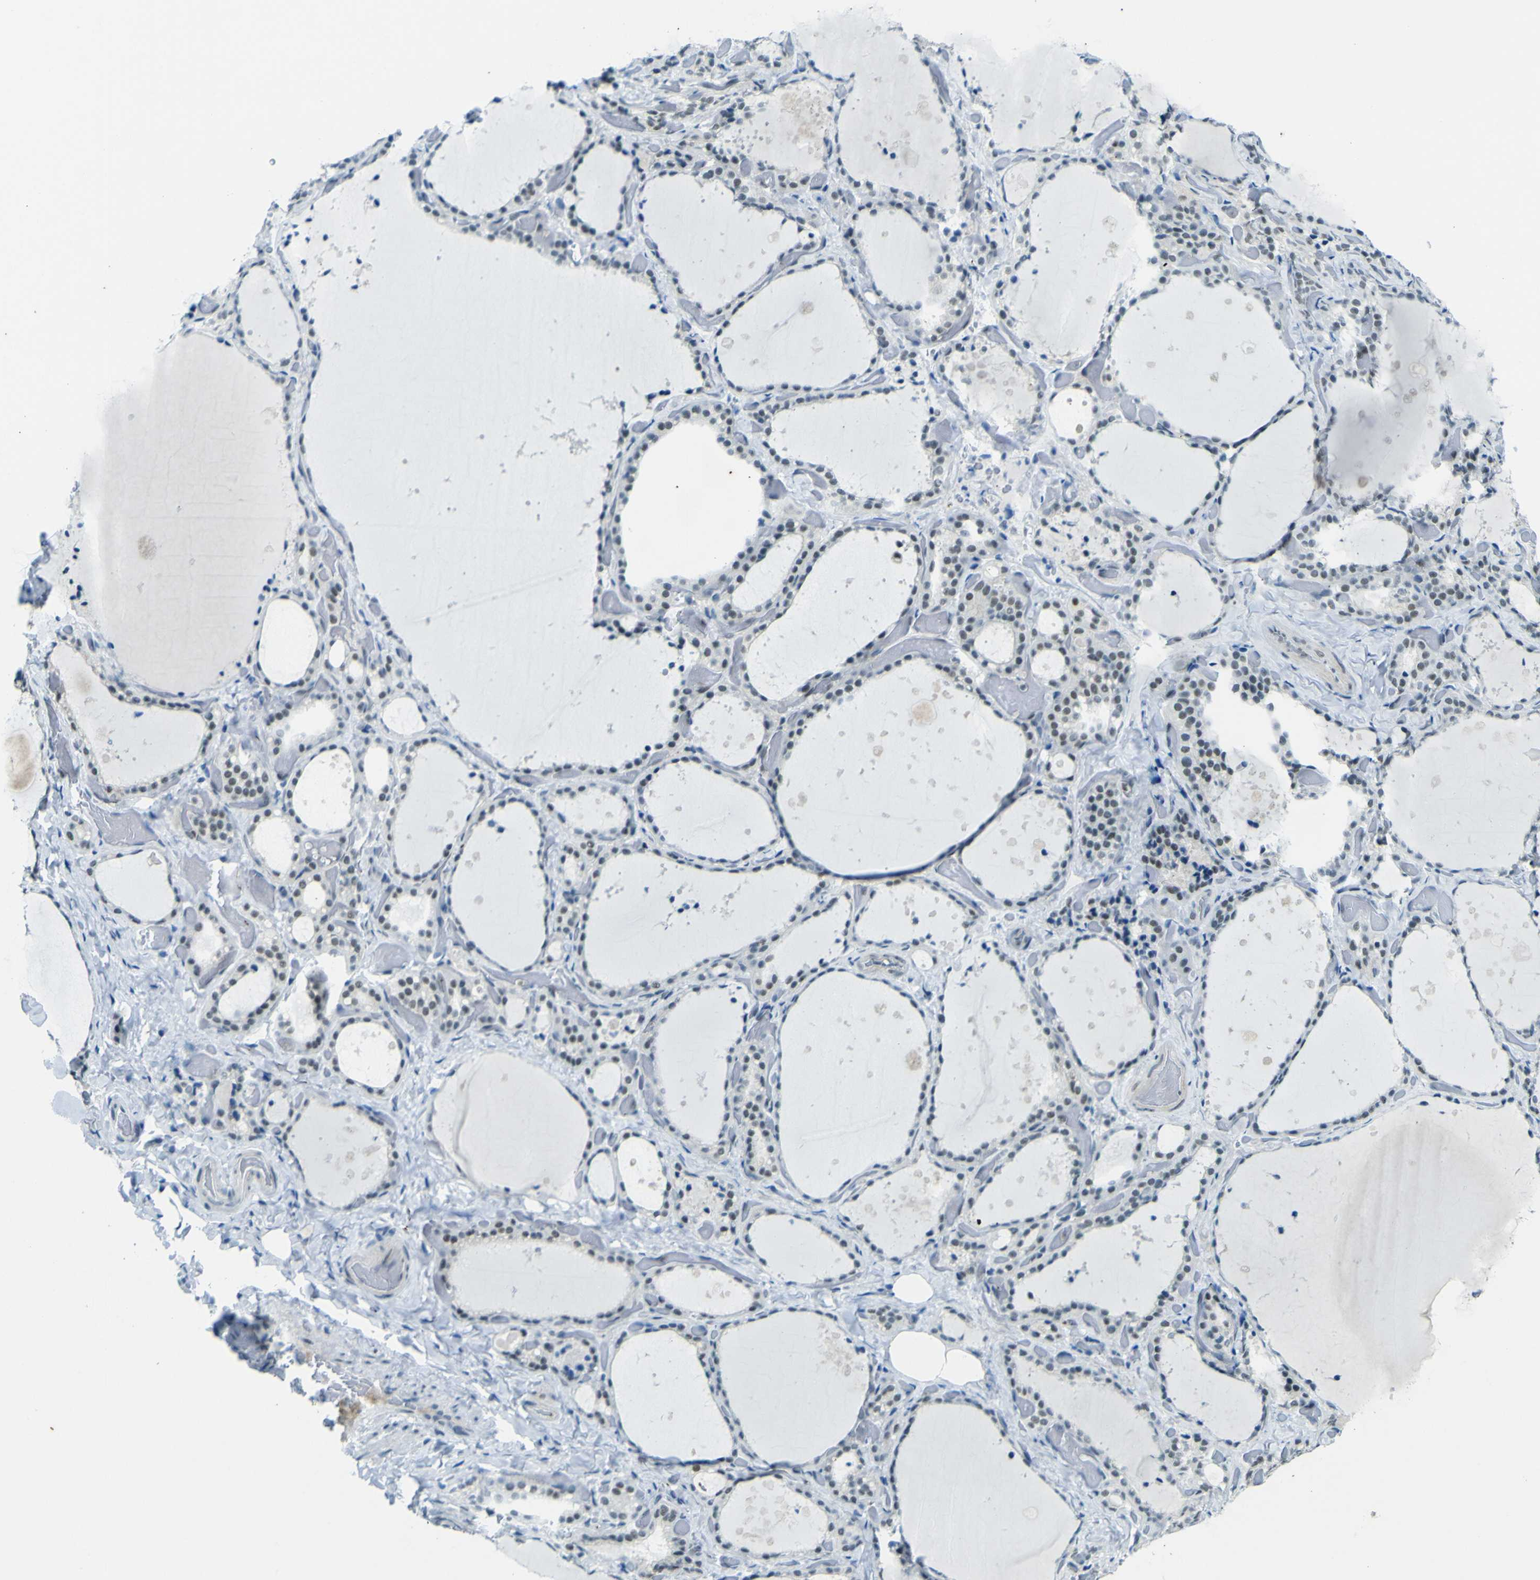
{"staining": {"intensity": "moderate", "quantity": "<25%", "location": "nuclear"}, "tissue": "thyroid gland", "cell_type": "Glandular cells", "image_type": "normal", "snomed": [{"axis": "morphology", "description": "Normal tissue, NOS"}, {"axis": "topography", "description": "Thyroid gland"}], "caption": "Brown immunohistochemical staining in normal human thyroid gland displays moderate nuclear staining in about <25% of glandular cells.", "gene": "CEBPG", "patient": {"sex": "female", "age": 44}}